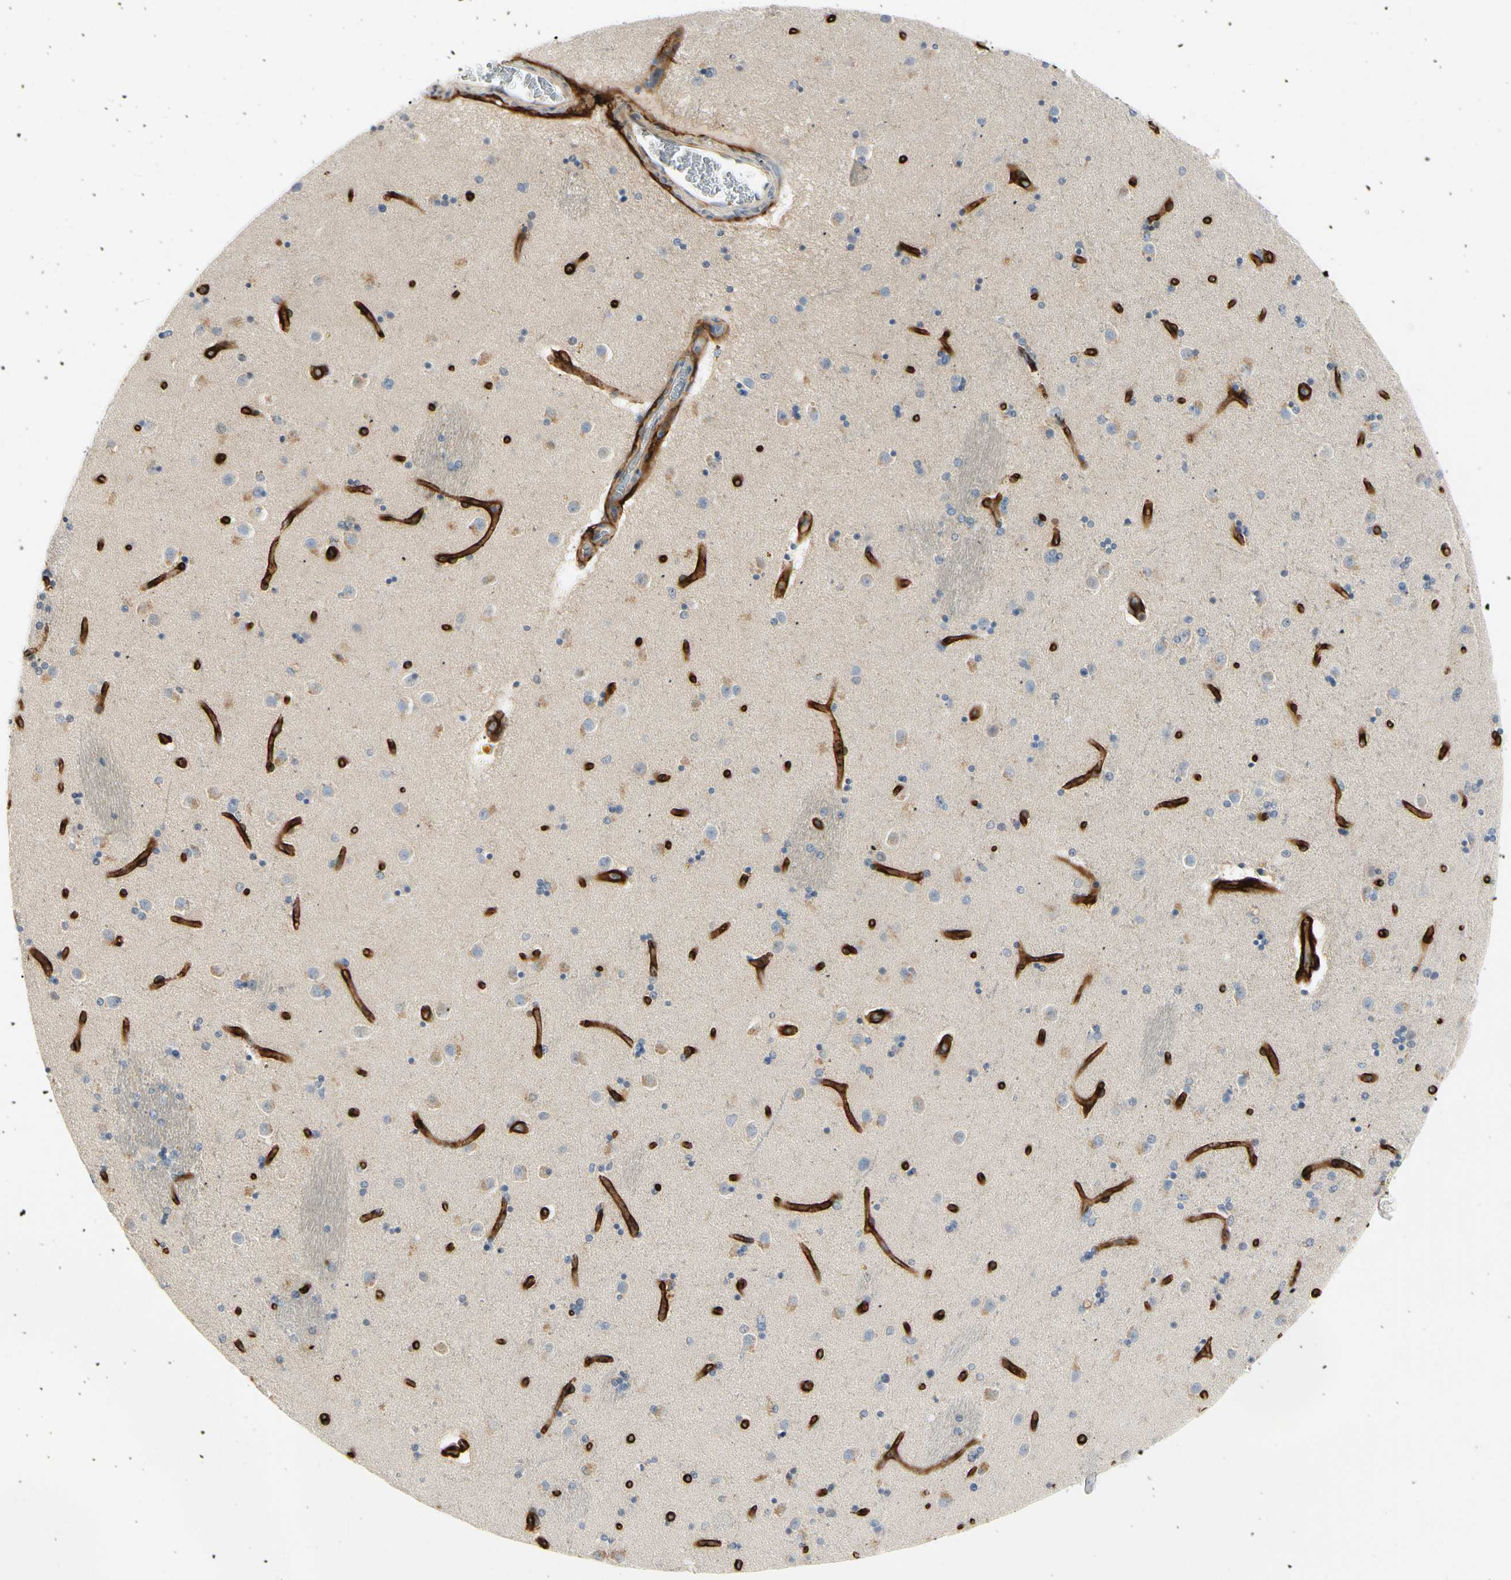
{"staining": {"intensity": "negative", "quantity": "none", "location": "none"}, "tissue": "caudate", "cell_type": "Glial cells", "image_type": "normal", "snomed": [{"axis": "morphology", "description": "Normal tissue, NOS"}, {"axis": "topography", "description": "Lateral ventricle wall"}], "caption": "Immunohistochemical staining of benign caudate shows no significant positivity in glial cells.", "gene": "GGT5", "patient": {"sex": "female", "age": 54}}